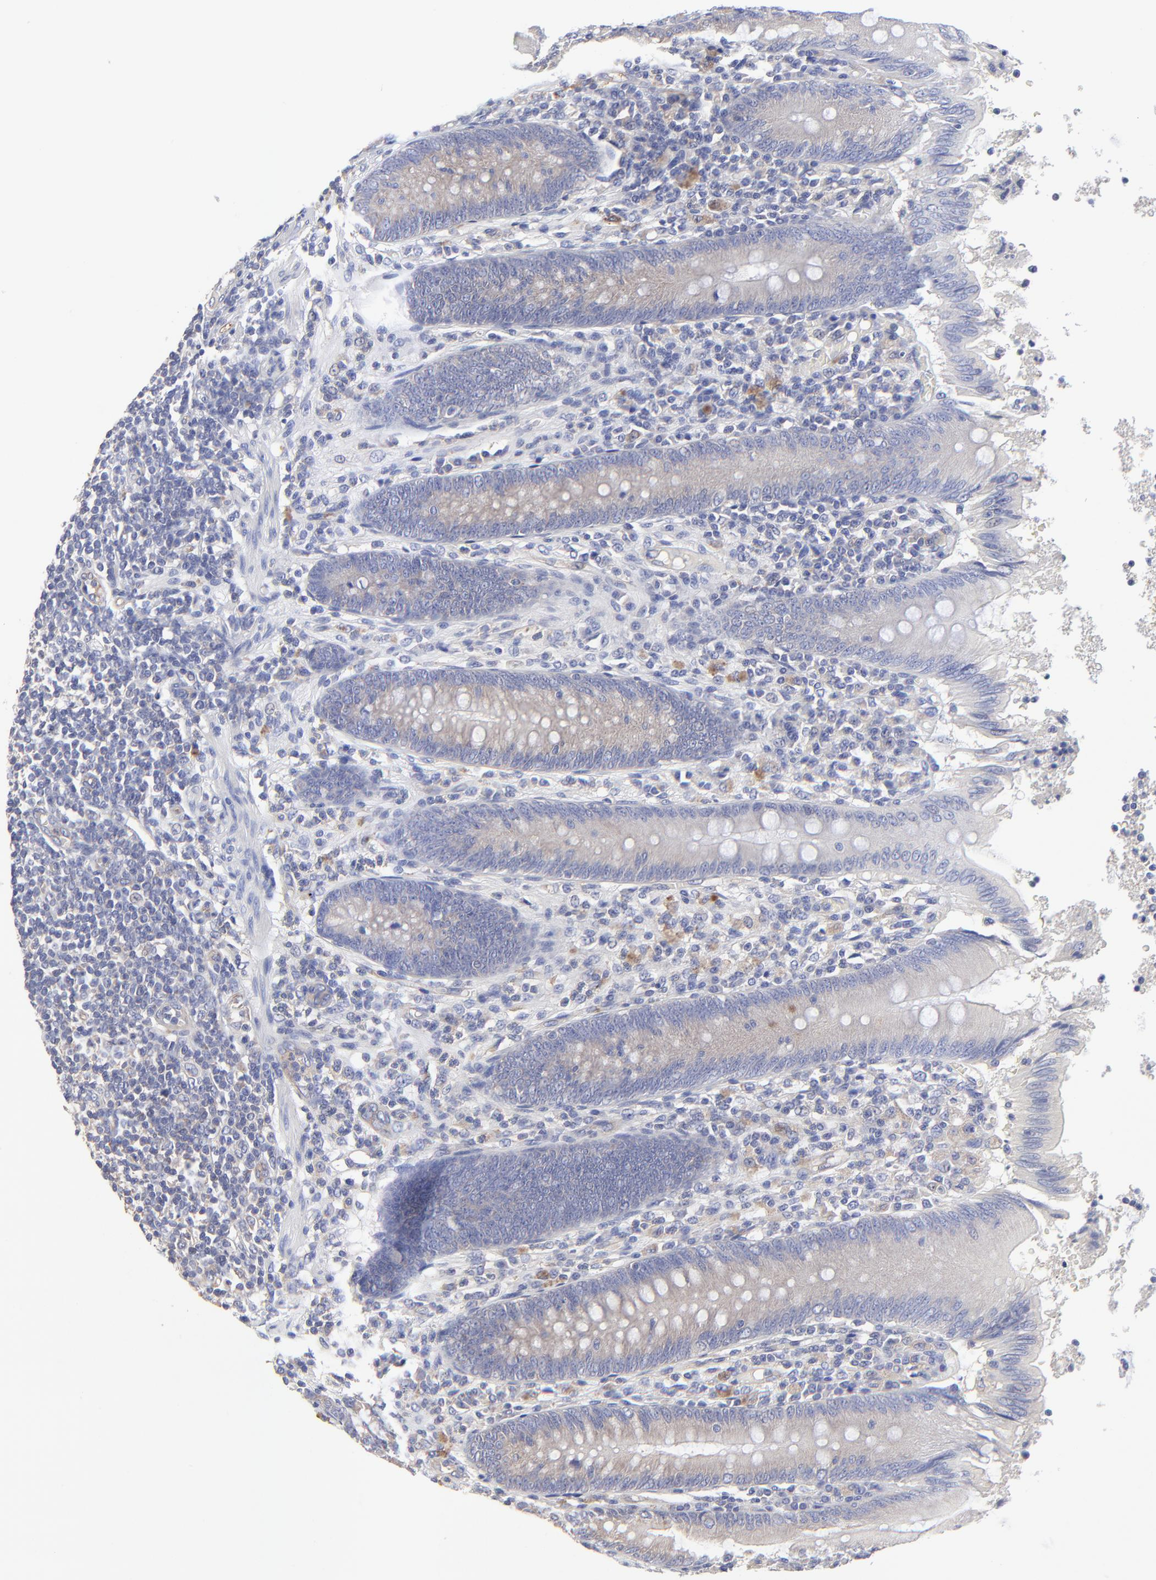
{"staining": {"intensity": "weak", "quantity": "25%-75%", "location": "cytoplasmic/membranous"}, "tissue": "appendix", "cell_type": "Glandular cells", "image_type": "normal", "snomed": [{"axis": "morphology", "description": "Normal tissue, NOS"}, {"axis": "morphology", "description": "Inflammation, NOS"}, {"axis": "topography", "description": "Appendix"}], "caption": "A brown stain labels weak cytoplasmic/membranous expression of a protein in glandular cells of unremarkable appendix.", "gene": "SULF2", "patient": {"sex": "male", "age": 46}}